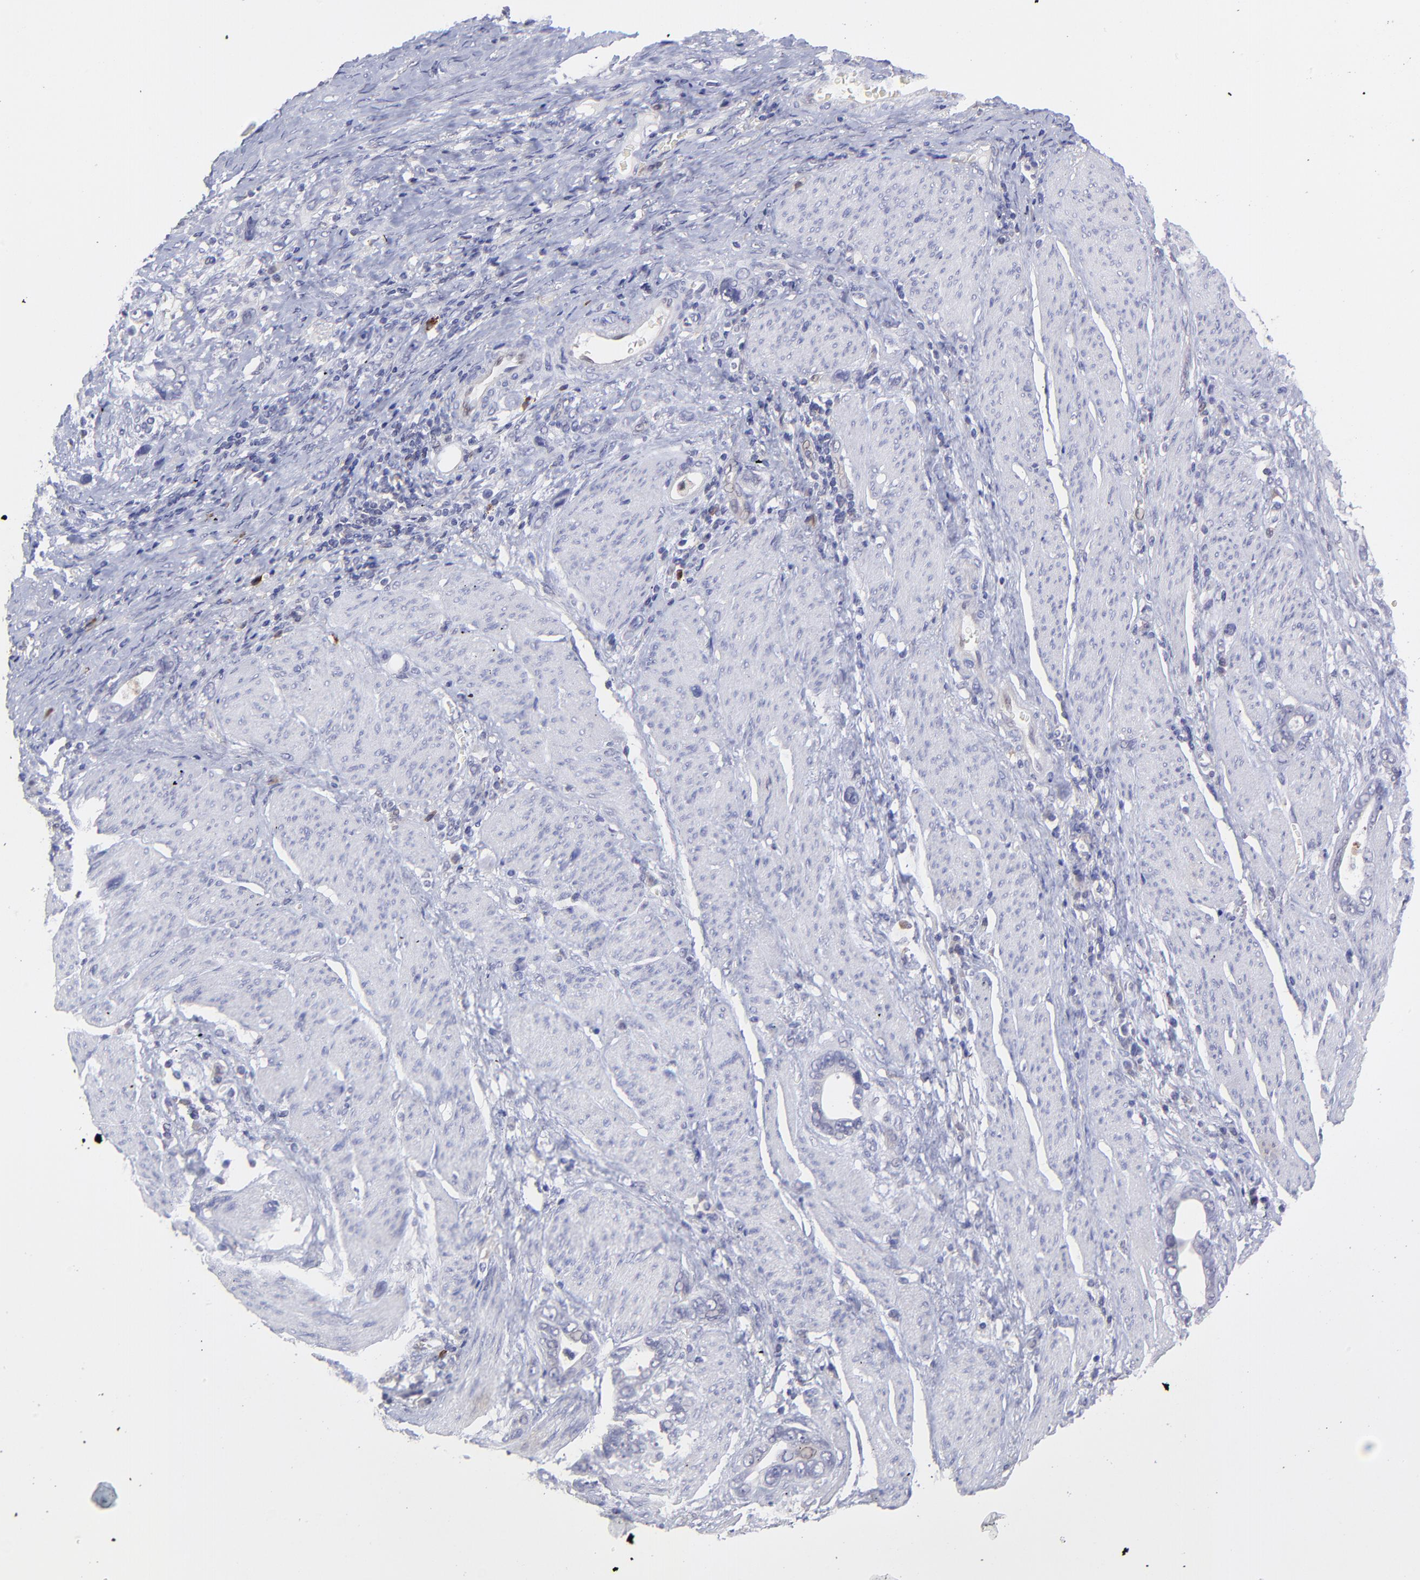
{"staining": {"intensity": "negative", "quantity": "none", "location": "none"}, "tissue": "stomach cancer", "cell_type": "Tumor cells", "image_type": "cancer", "snomed": [{"axis": "morphology", "description": "Adenocarcinoma, NOS"}, {"axis": "topography", "description": "Stomach"}], "caption": "Photomicrograph shows no protein expression in tumor cells of stomach adenocarcinoma tissue.", "gene": "HYAL1", "patient": {"sex": "male", "age": 78}}